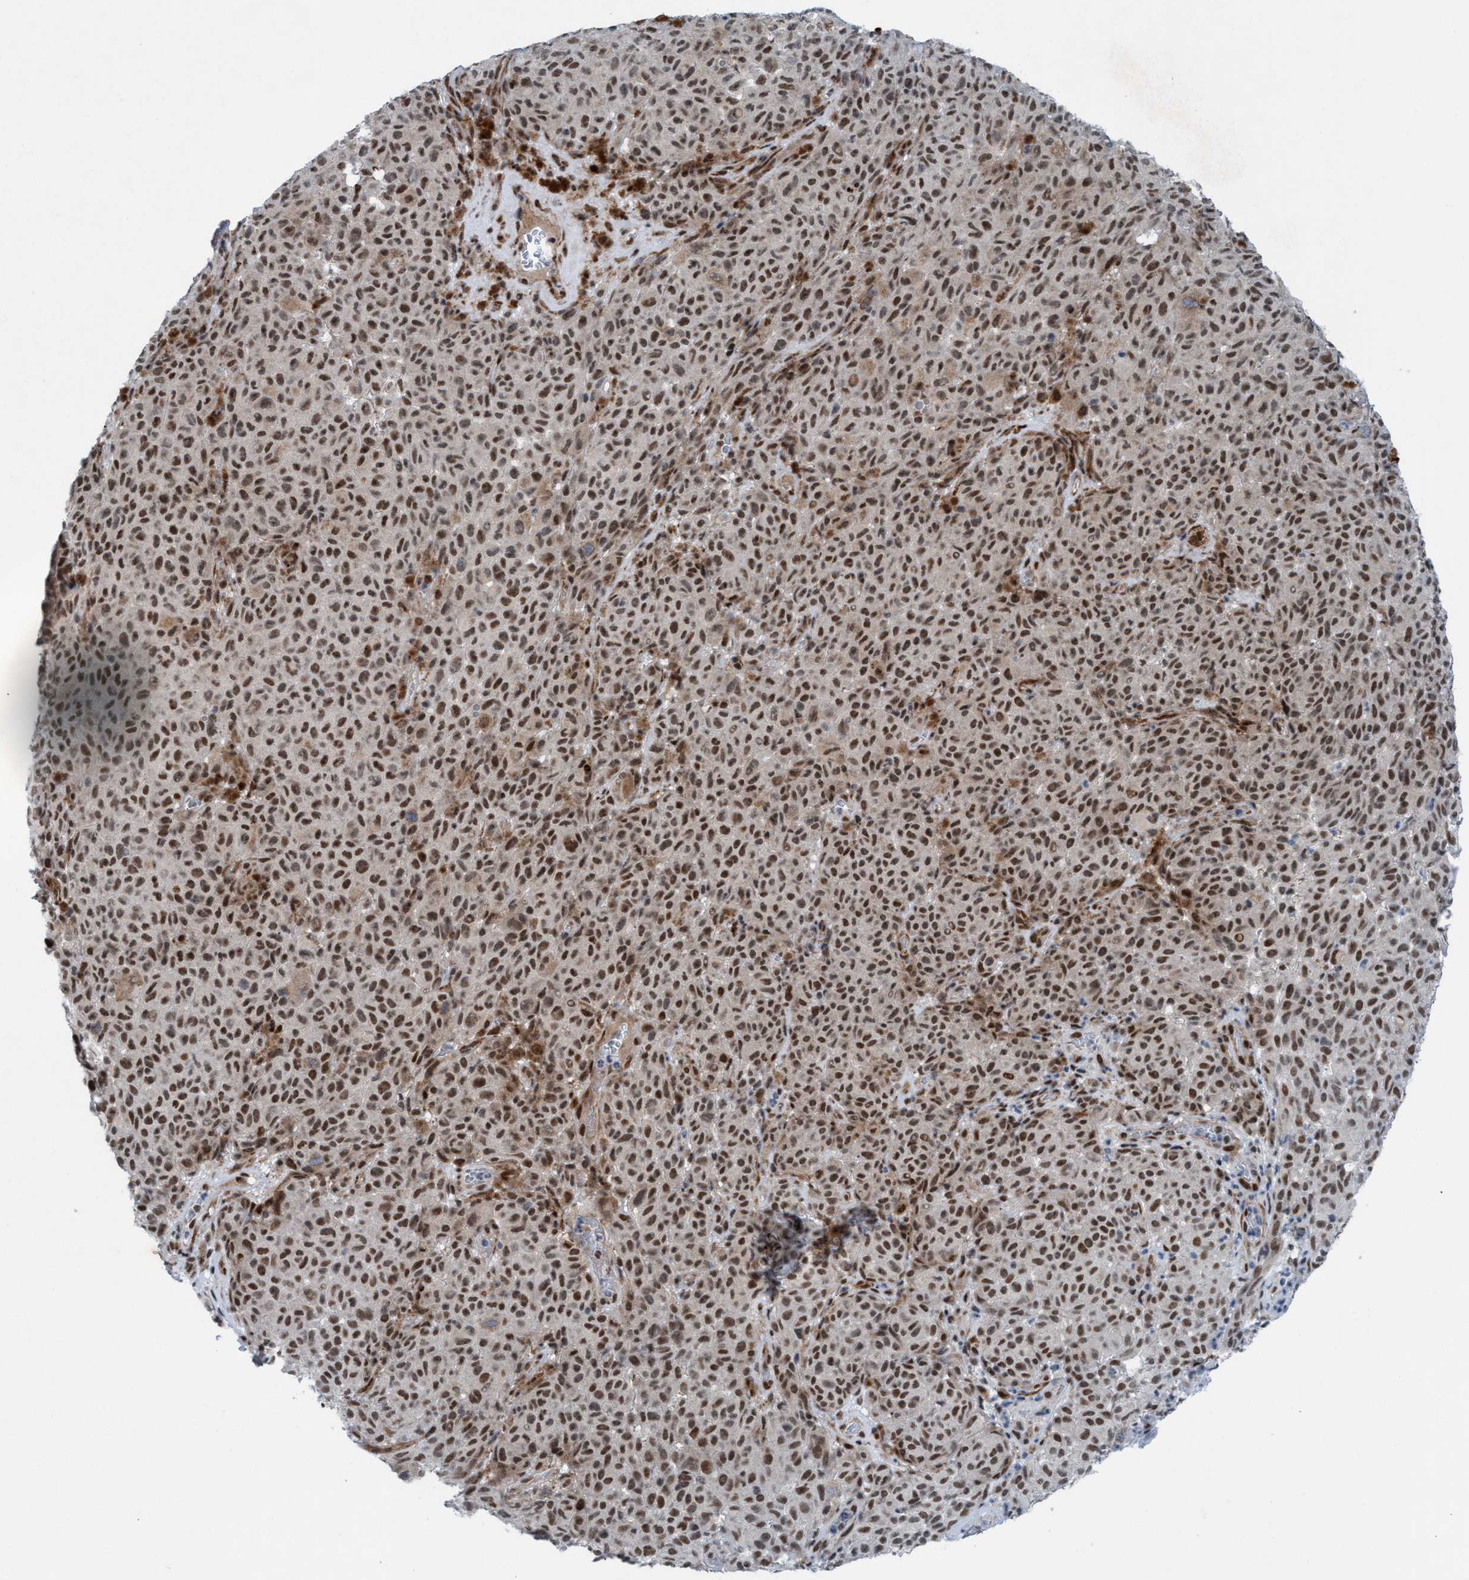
{"staining": {"intensity": "moderate", "quantity": ">75%", "location": "nuclear"}, "tissue": "melanoma", "cell_type": "Tumor cells", "image_type": "cancer", "snomed": [{"axis": "morphology", "description": "Malignant melanoma, NOS"}, {"axis": "topography", "description": "Skin"}], "caption": "The image demonstrates staining of melanoma, revealing moderate nuclear protein expression (brown color) within tumor cells. (DAB (3,3'-diaminobenzidine) = brown stain, brightfield microscopy at high magnification).", "gene": "CWC27", "patient": {"sex": "female", "age": 82}}